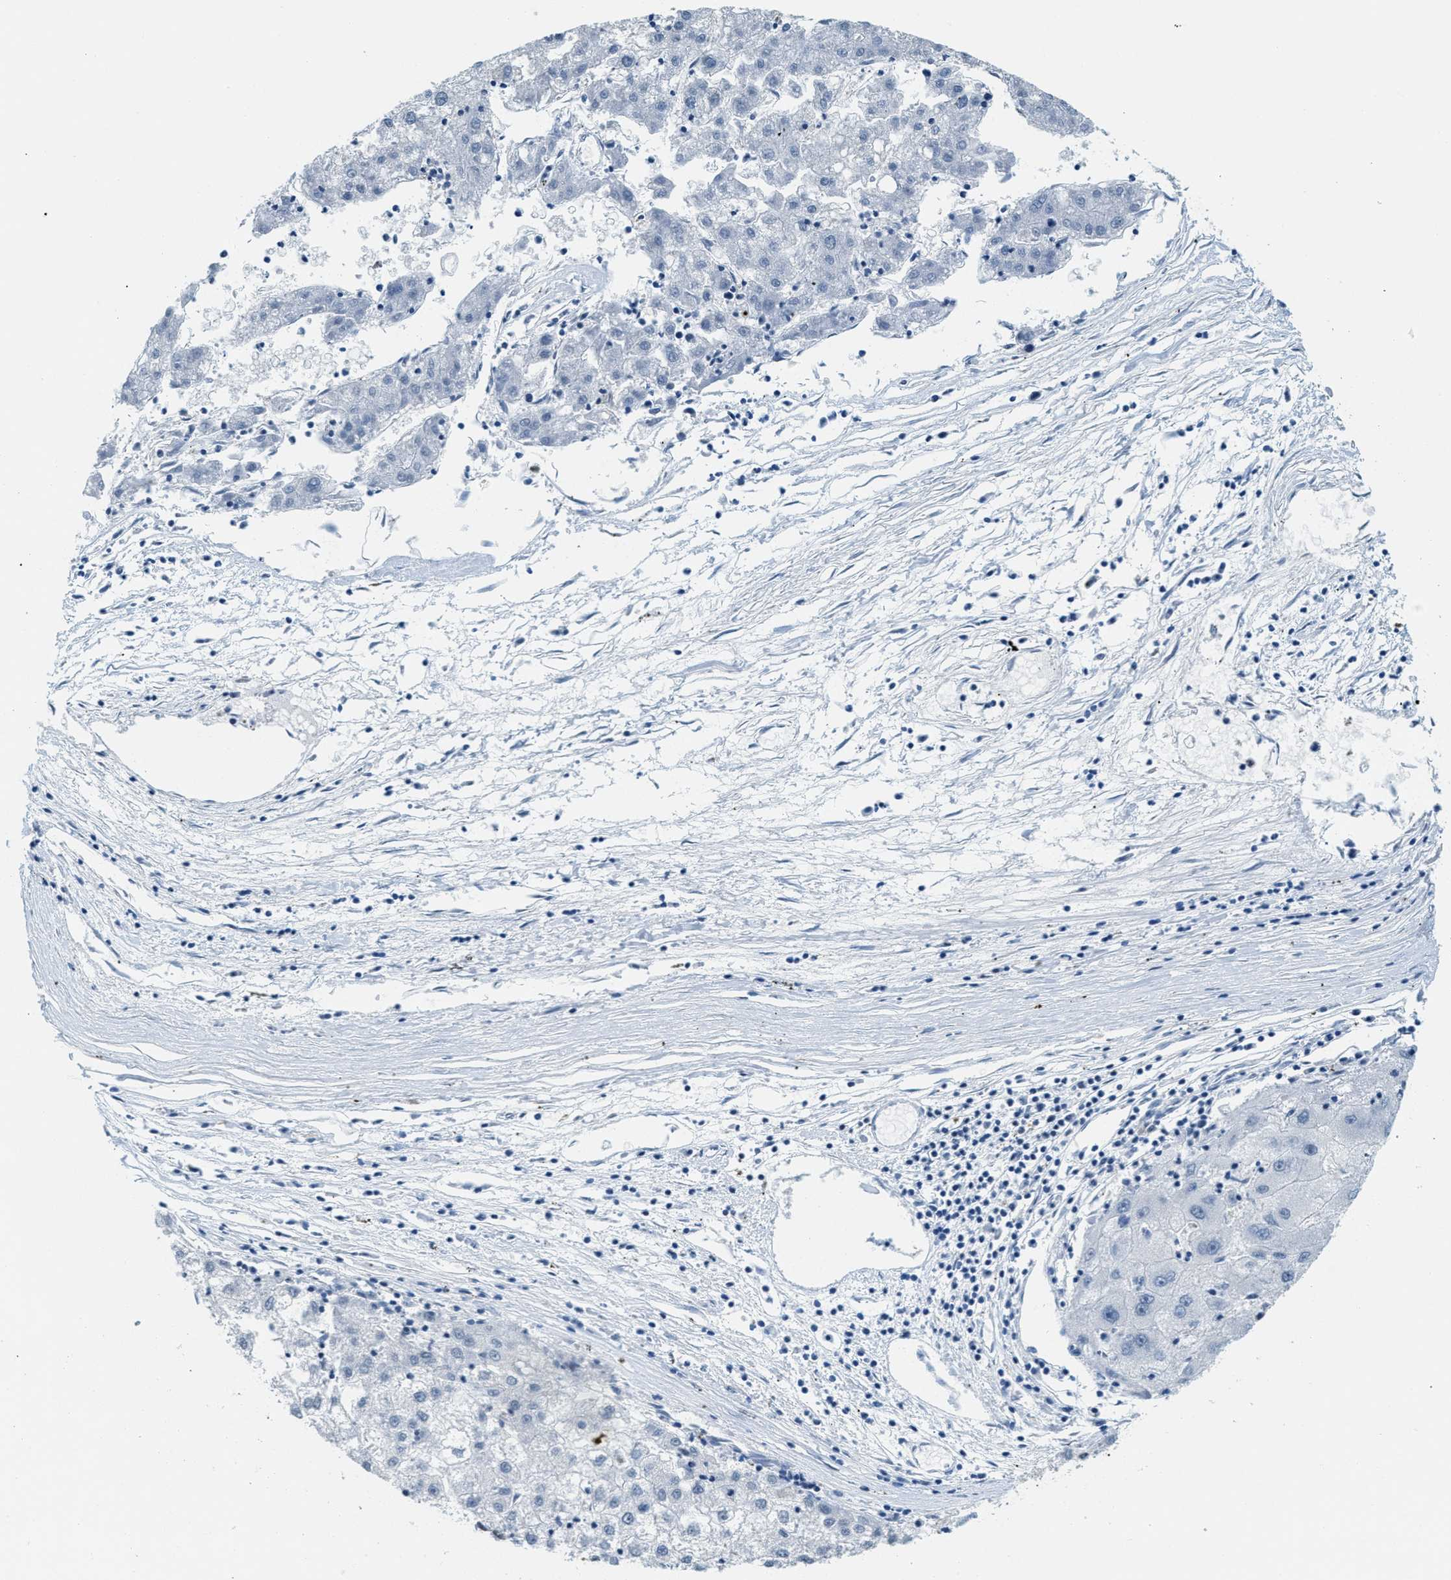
{"staining": {"intensity": "negative", "quantity": "none", "location": "none"}, "tissue": "liver cancer", "cell_type": "Tumor cells", "image_type": "cancer", "snomed": [{"axis": "morphology", "description": "Carcinoma, Hepatocellular, NOS"}, {"axis": "topography", "description": "Liver"}], "caption": "Immunohistochemistry (IHC) micrograph of neoplastic tissue: hepatocellular carcinoma (liver) stained with DAB (3,3'-diaminobenzidine) exhibits no significant protein positivity in tumor cells.", "gene": "CA4", "patient": {"sex": "male", "age": 72}}